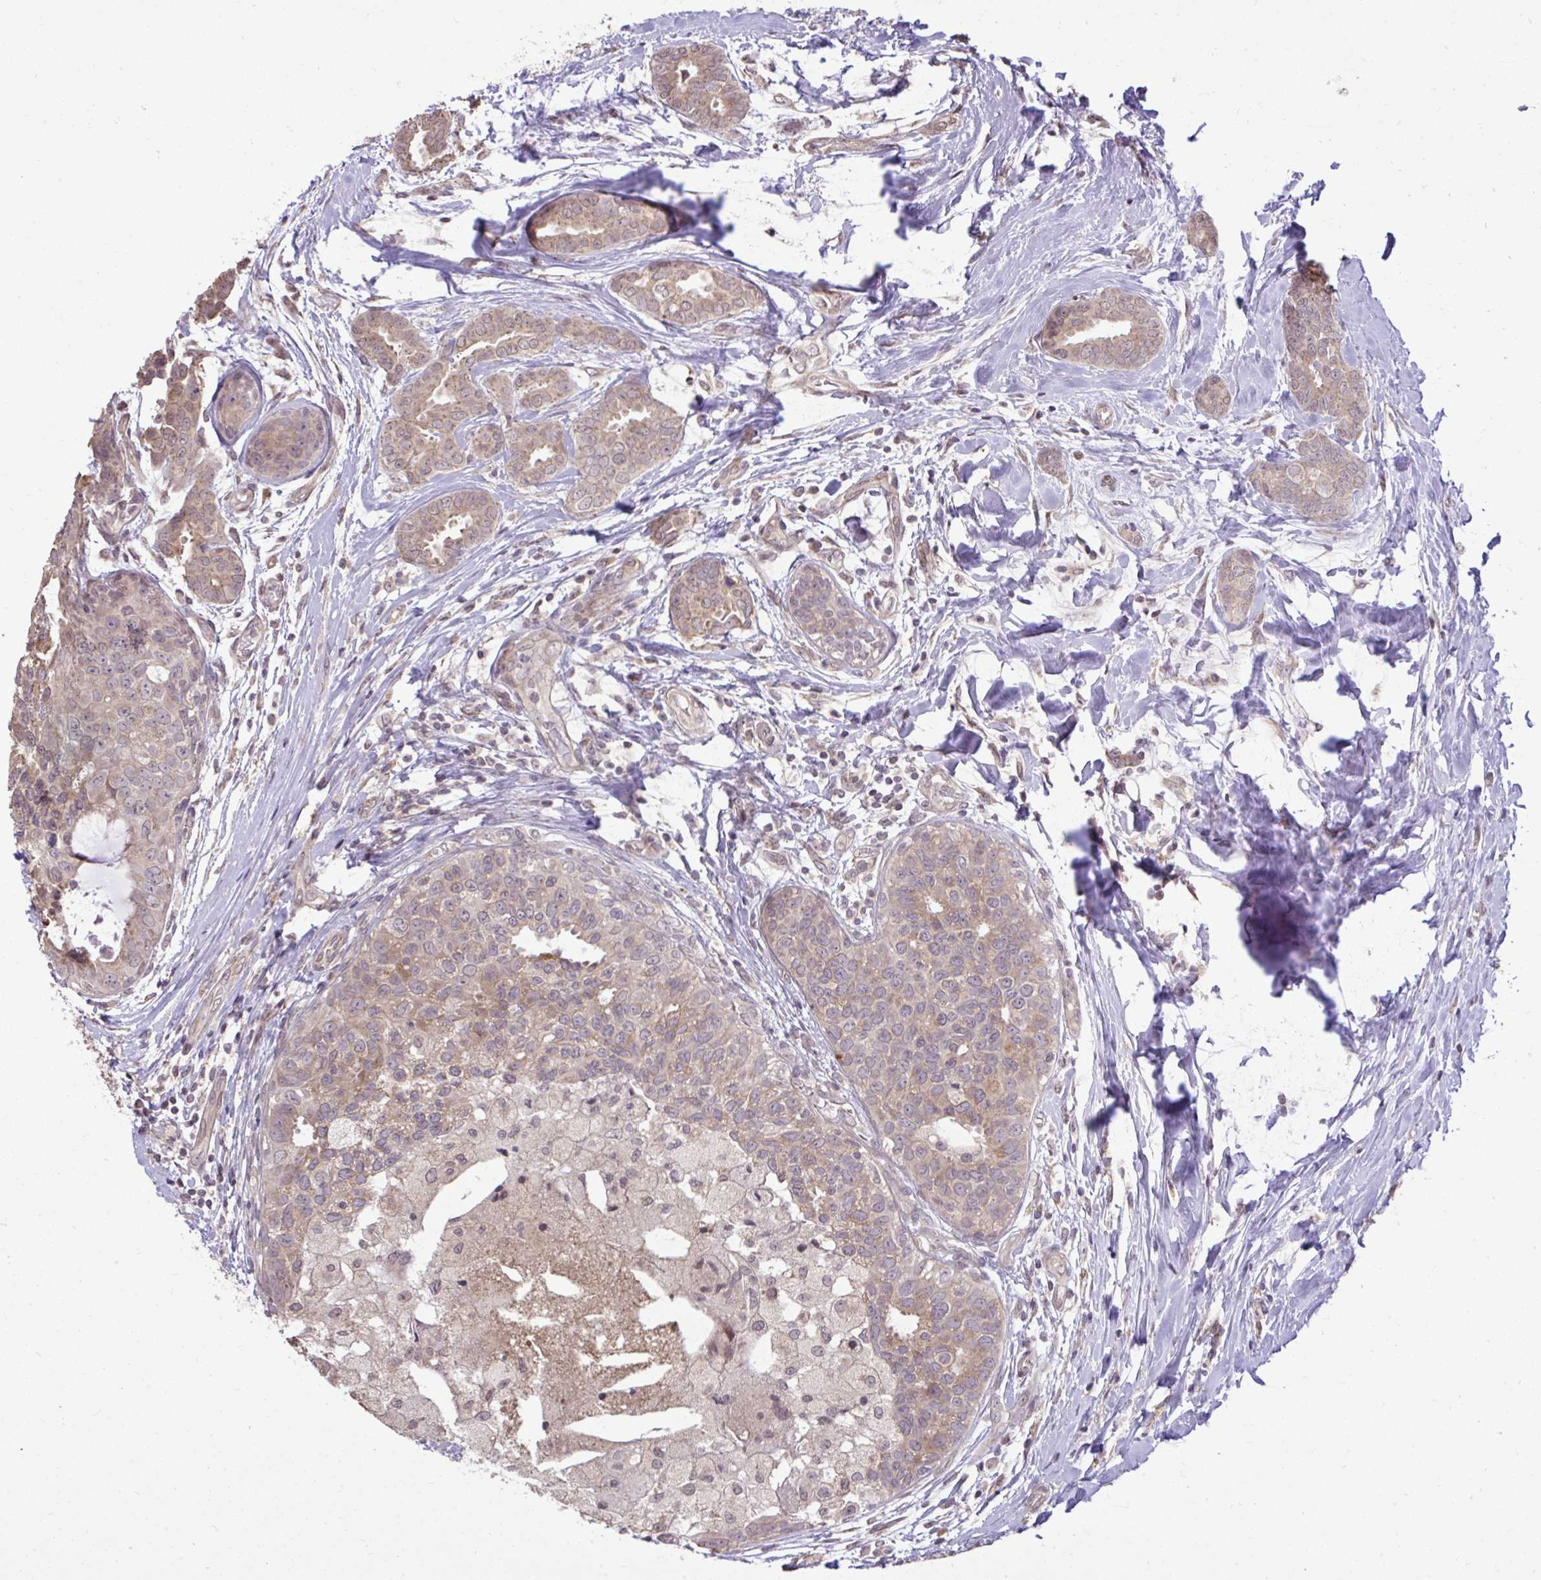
{"staining": {"intensity": "weak", "quantity": ">75%", "location": "cytoplasmic/membranous"}, "tissue": "breast cancer", "cell_type": "Tumor cells", "image_type": "cancer", "snomed": [{"axis": "morphology", "description": "Duct carcinoma"}, {"axis": "topography", "description": "Breast"}], "caption": "Immunohistochemical staining of breast cancer demonstrates low levels of weak cytoplasmic/membranous protein expression in approximately >75% of tumor cells.", "gene": "CYP20A1", "patient": {"sex": "female", "age": 45}}